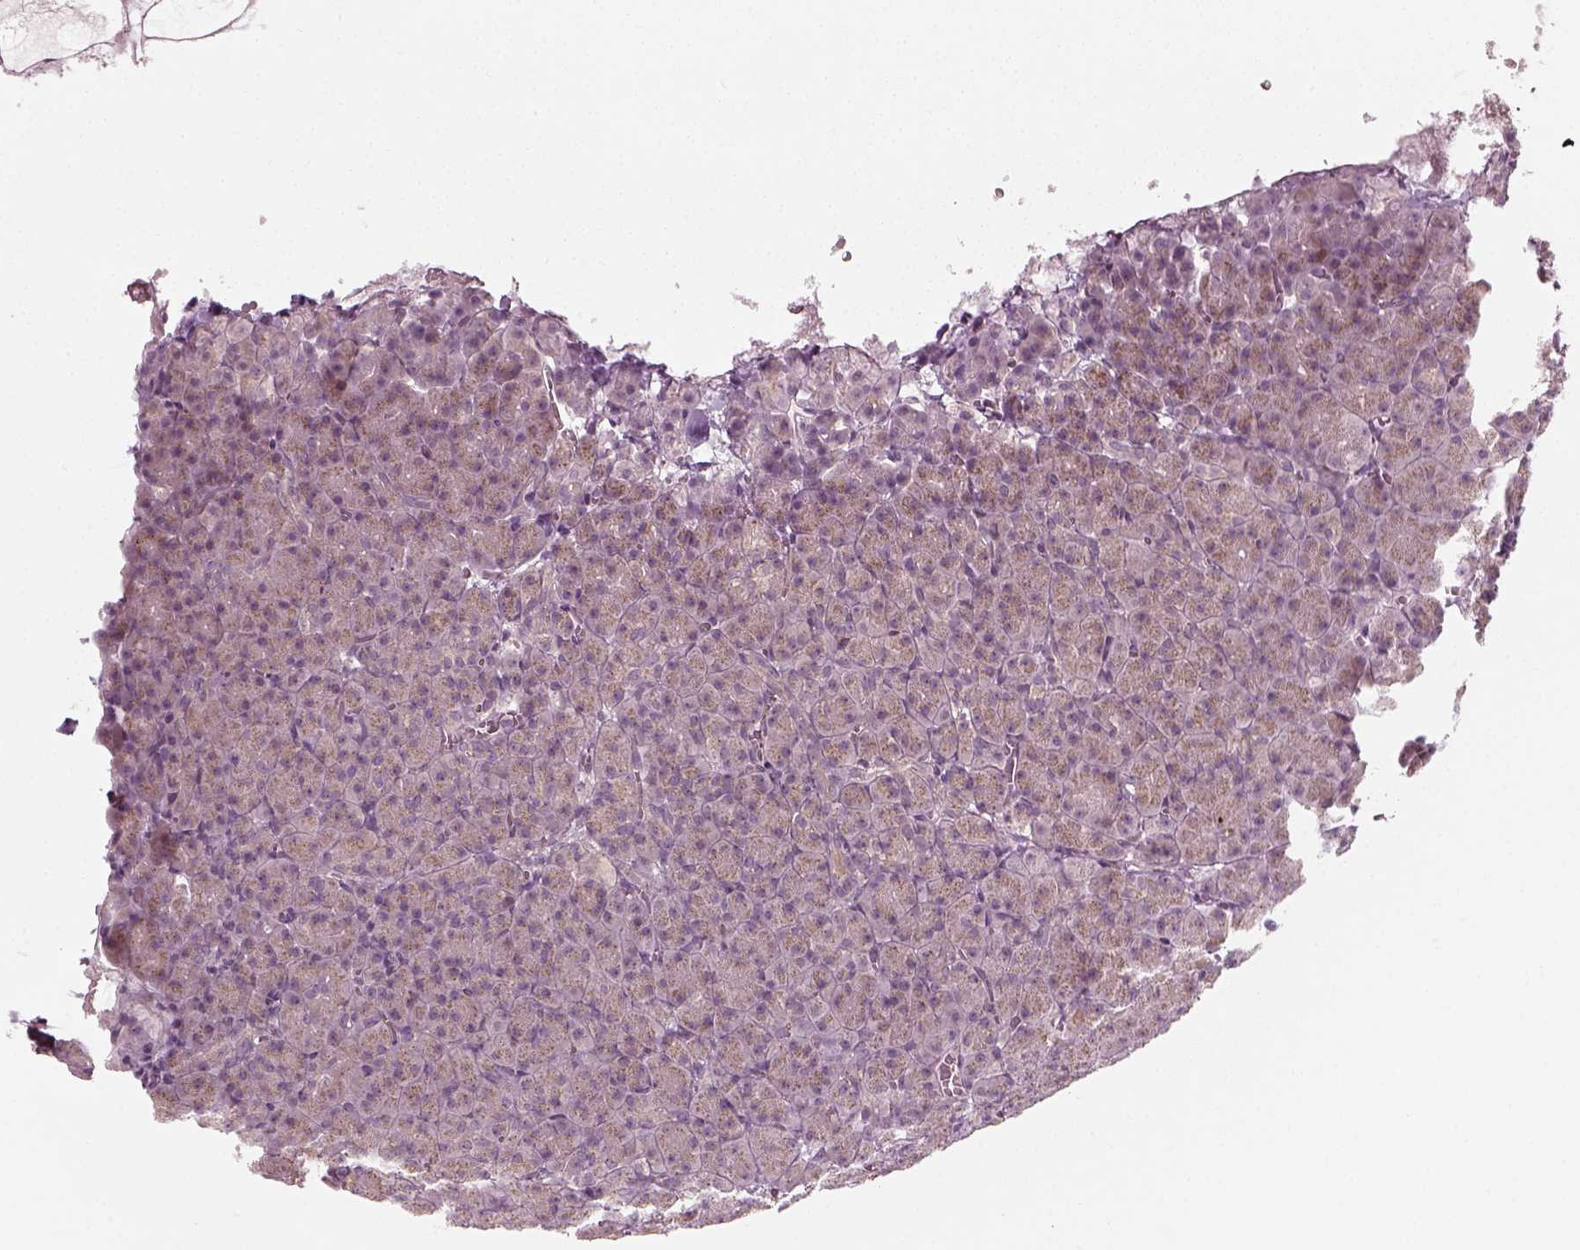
{"staining": {"intensity": "weak", "quantity": "25%-75%", "location": "cytoplasmic/membranous"}, "tissue": "pancreas", "cell_type": "Exocrine glandular cells", "image_type": "normal", "snomed": [{"axis": "morphology", "description": "Normal tissue, NOS"}, {"axis": "topography", "description": "Pancreas"}], "caption": "Pancreas stained for a protein (brown) demonstrates weak cytoplasmic/membranous positive positivity in approximately 25%-75% of exocrine glandular cells.", "gene": "MLIP", "patient": {"sex": "female", "age": 74}}